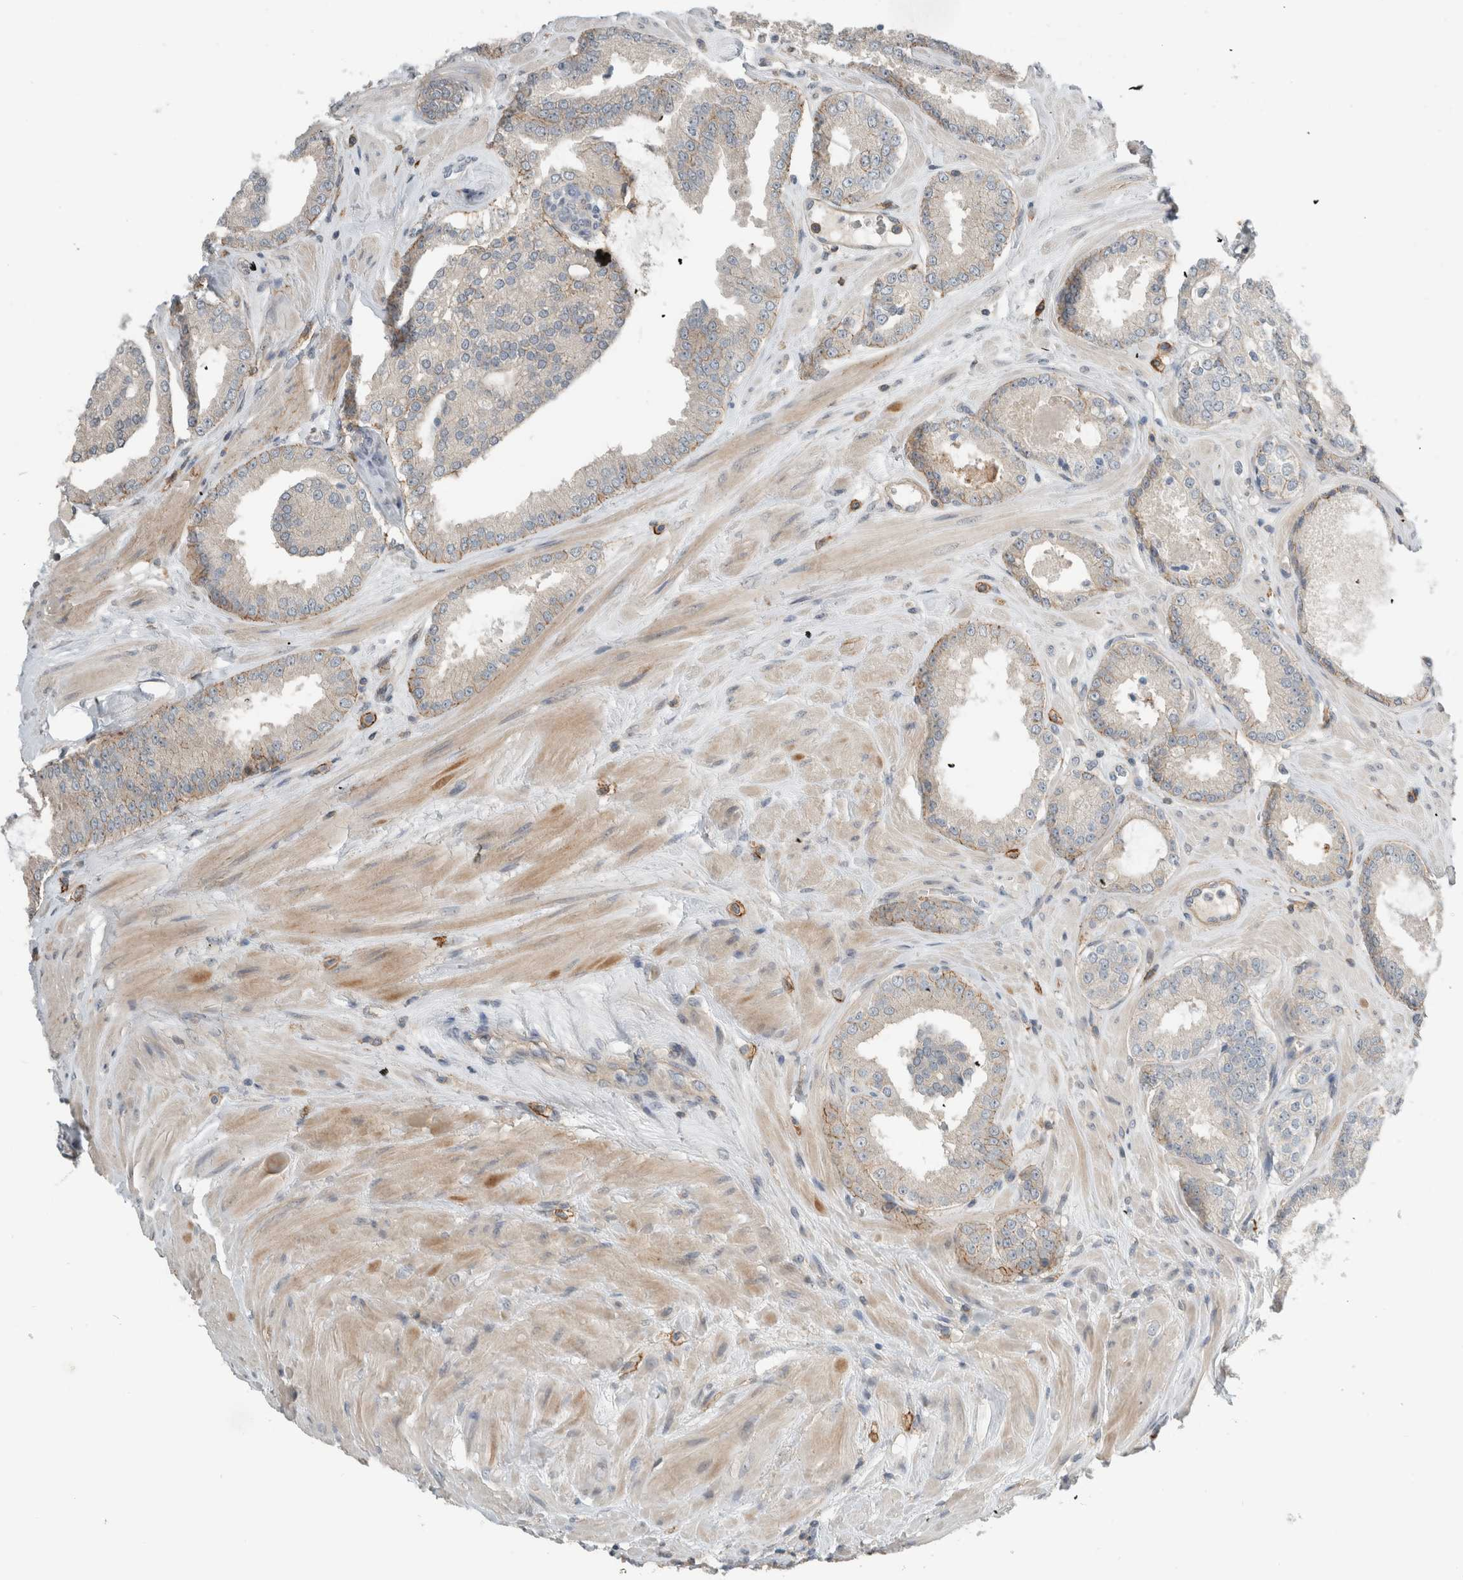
{"staining": {"intensity": "negative", "quantity": "none", "location": "none"}, "tissue": "prostate cancer", "cell_type": "Tumor cells", "image_type": "cancer", "snomed": [{"axis": "morphology", "description": "Adenocarcinoma, Low grade"}, {"axis": "topography", "description": "Prostate"}], "caption": "Immunohistochemistry of human prostate cancer (low-grade adenocarcinoma) demonstrates no staining in tumor cells.", "gene": "ERCC6L2", "patient": {"sex": "male", "age": 62}}